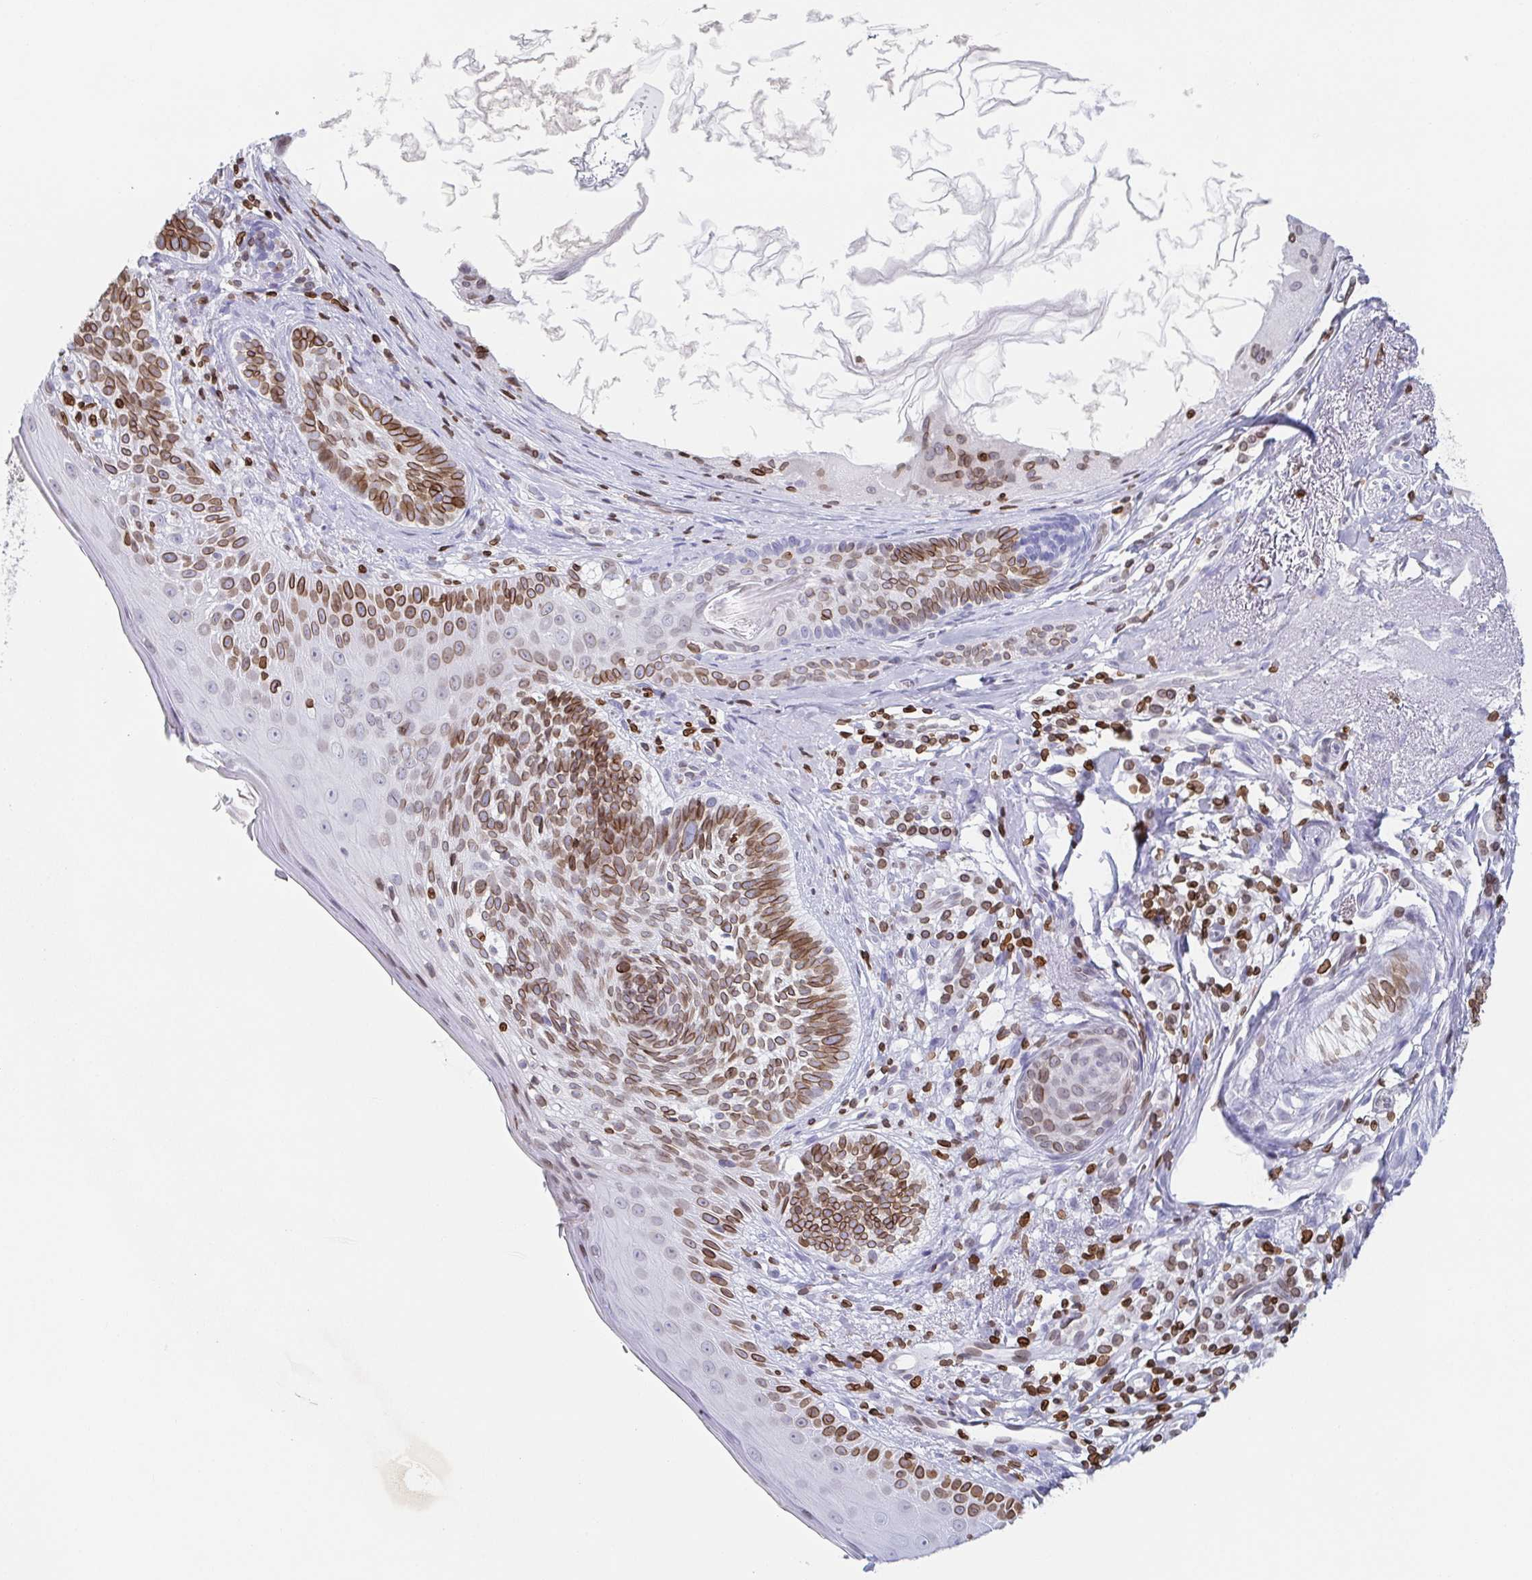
{"staining": {"intensity": "moderate", "quantity": ">75%", "location": "cytoplasmic/membranous,nuclear"}, "tissue": "skin cancer", "cell_type": "Tumor cells", "image_type": "cancer", "snomed": [{"axis": "morphology", "description": "Basal cell carcinoma"}, {"axis": "topography", "description": "Skin"}], "caption": "DAB immunohistochemical staining of human skin cancer (basal cell carcinoma) displays moderate cytoplasmic/membranous and nuclear protein positivity in about >75% of tumor cells.", "gene": "BTBD7", "patient": {"sex": "female", "age": 74}}